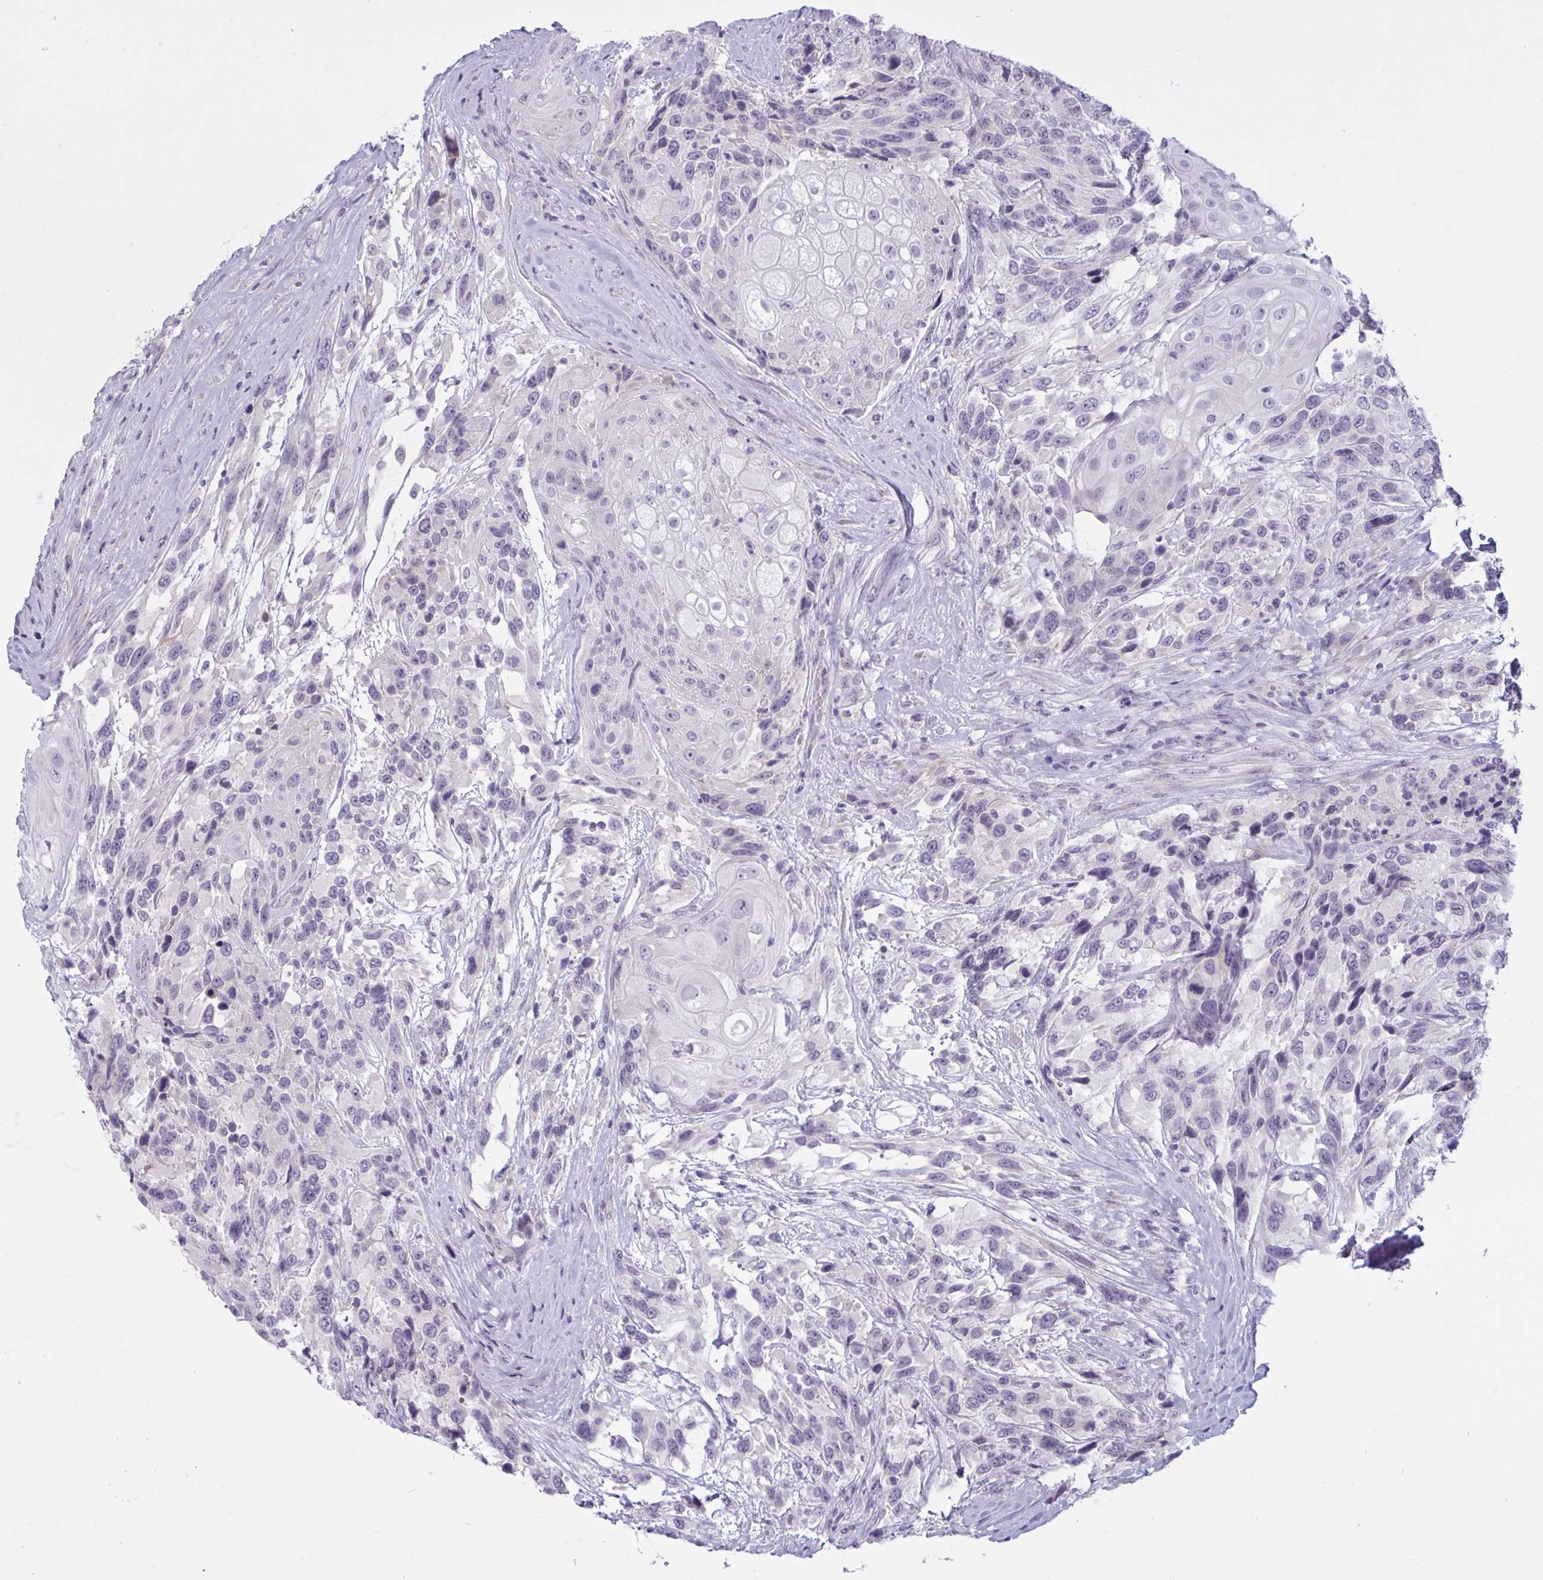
{"staining": {"intensity": "negative", "quantity": "none", "location": "none"}, "tissue": "urothelial cancer", "cell_type": "Tumor cells", "image_type": "cancer", "snomed": [{"axis": "morphology", "description": "Urothelial carcinoma, High grade"}, {"axis": "topography", "description": "Urinary bladder"}], "caption": "Immunohistochemistry (IHC) image of human urothelial cancer stained for a protein (brown), which shows no expression in tumor cells. Nuclei are stained in blue.", "gene": "TCEAL8", "patient": {"sex": "female", "age": 70}}